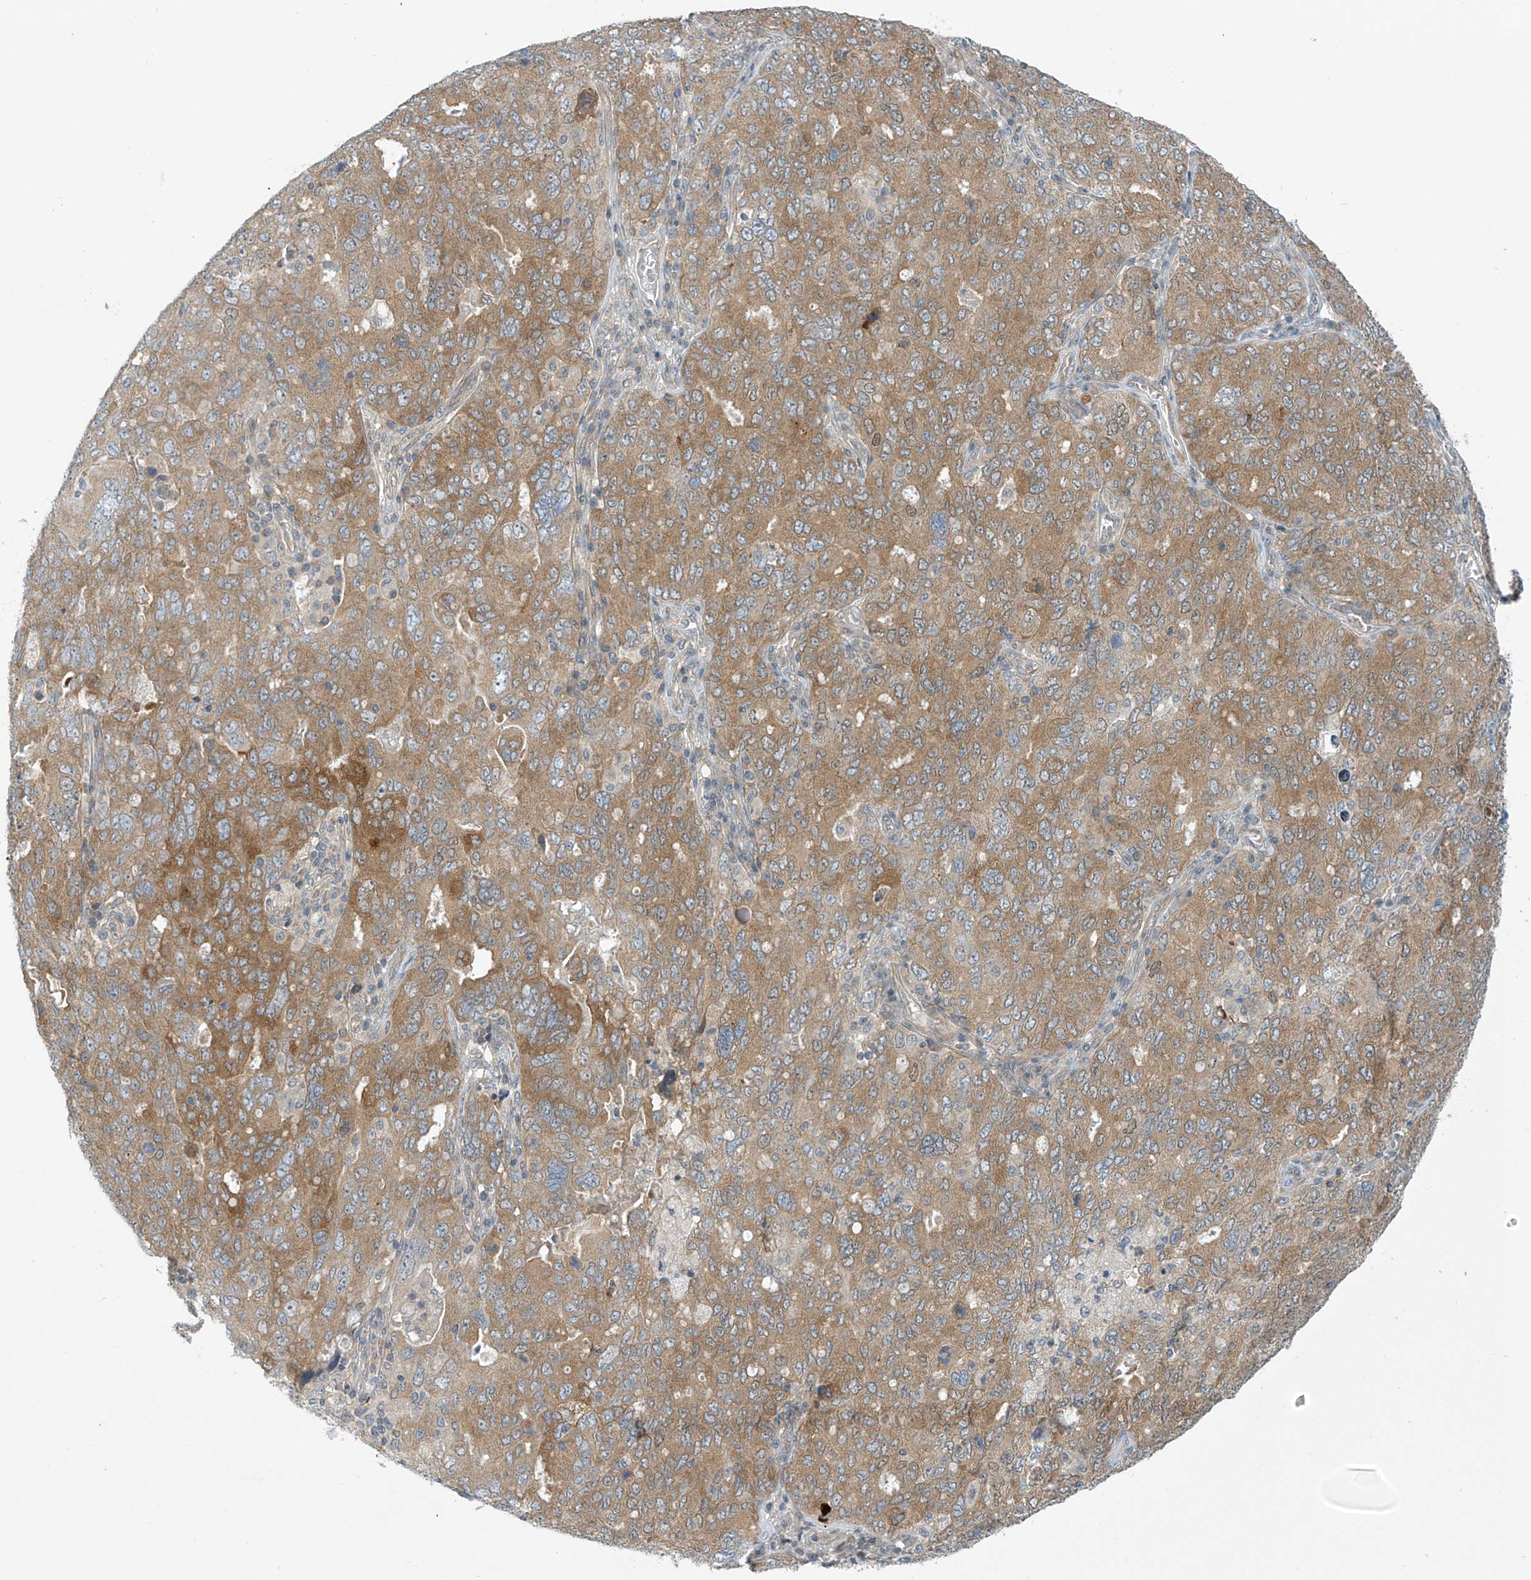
{"staining": {"intensity": "moderate", "quantity": ">75%", "location": "cytoplasmic/membranous"}, "tissue": "ovarian cancer", "cell_type": "Tumor cells", "image_type": "cancer", "snomed": [{"axis": "morphology", "description": "Carcinoma, endometroid"}, {"axis": "topography", "description": "Ovary"}], "caption": "Protein expression analysis of human ovarian cancer (endometroid carcinoma) reveals moderate cytoplasmic/membranous positivity in about >75% of tumor cells. (Stains: DAB in brown, nuclei in blue, Microscopy: brightfield microscopy at high magnification).", "gene": "FSD1L", "patient": {"sex": "female", "age": 62}}